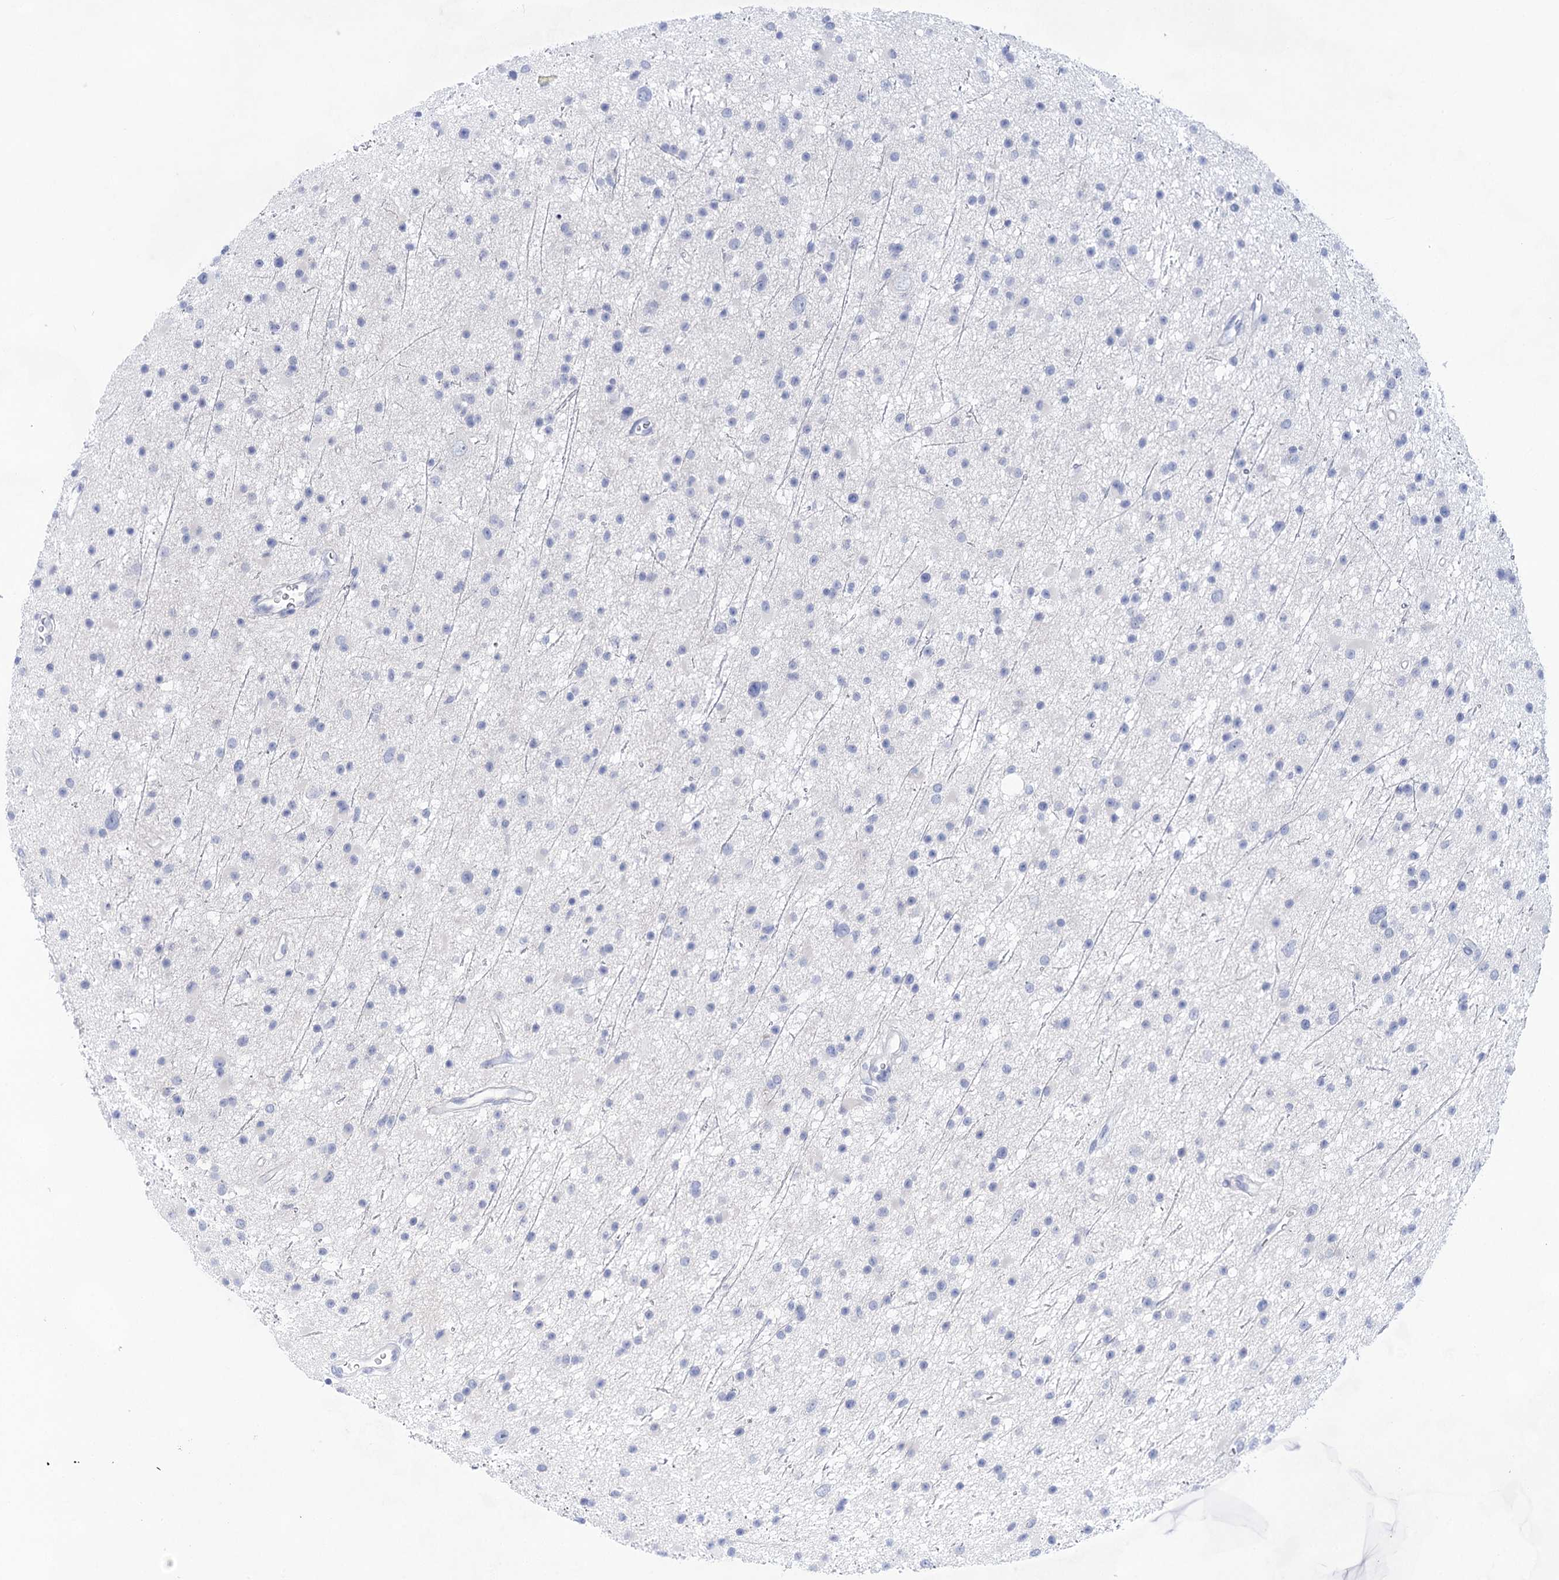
{"staining": {"intensity": "negative", "quantity": "none", "location": "none"}, "tissue": "glioma", "cell_type": "Tumor cells", "image_type": "cancer", "snomed": [{"axis": "morphology", "description": "Glioma, malignant, Low grade"}, {"axis": "topography", "description": "Cerebral cortex"}], "caption": "Histopathology image shows no protein positivity in tumor cells of glioma tissue.", "gene": "LALBA", "patient": {"sex": "female", "age": 39}}